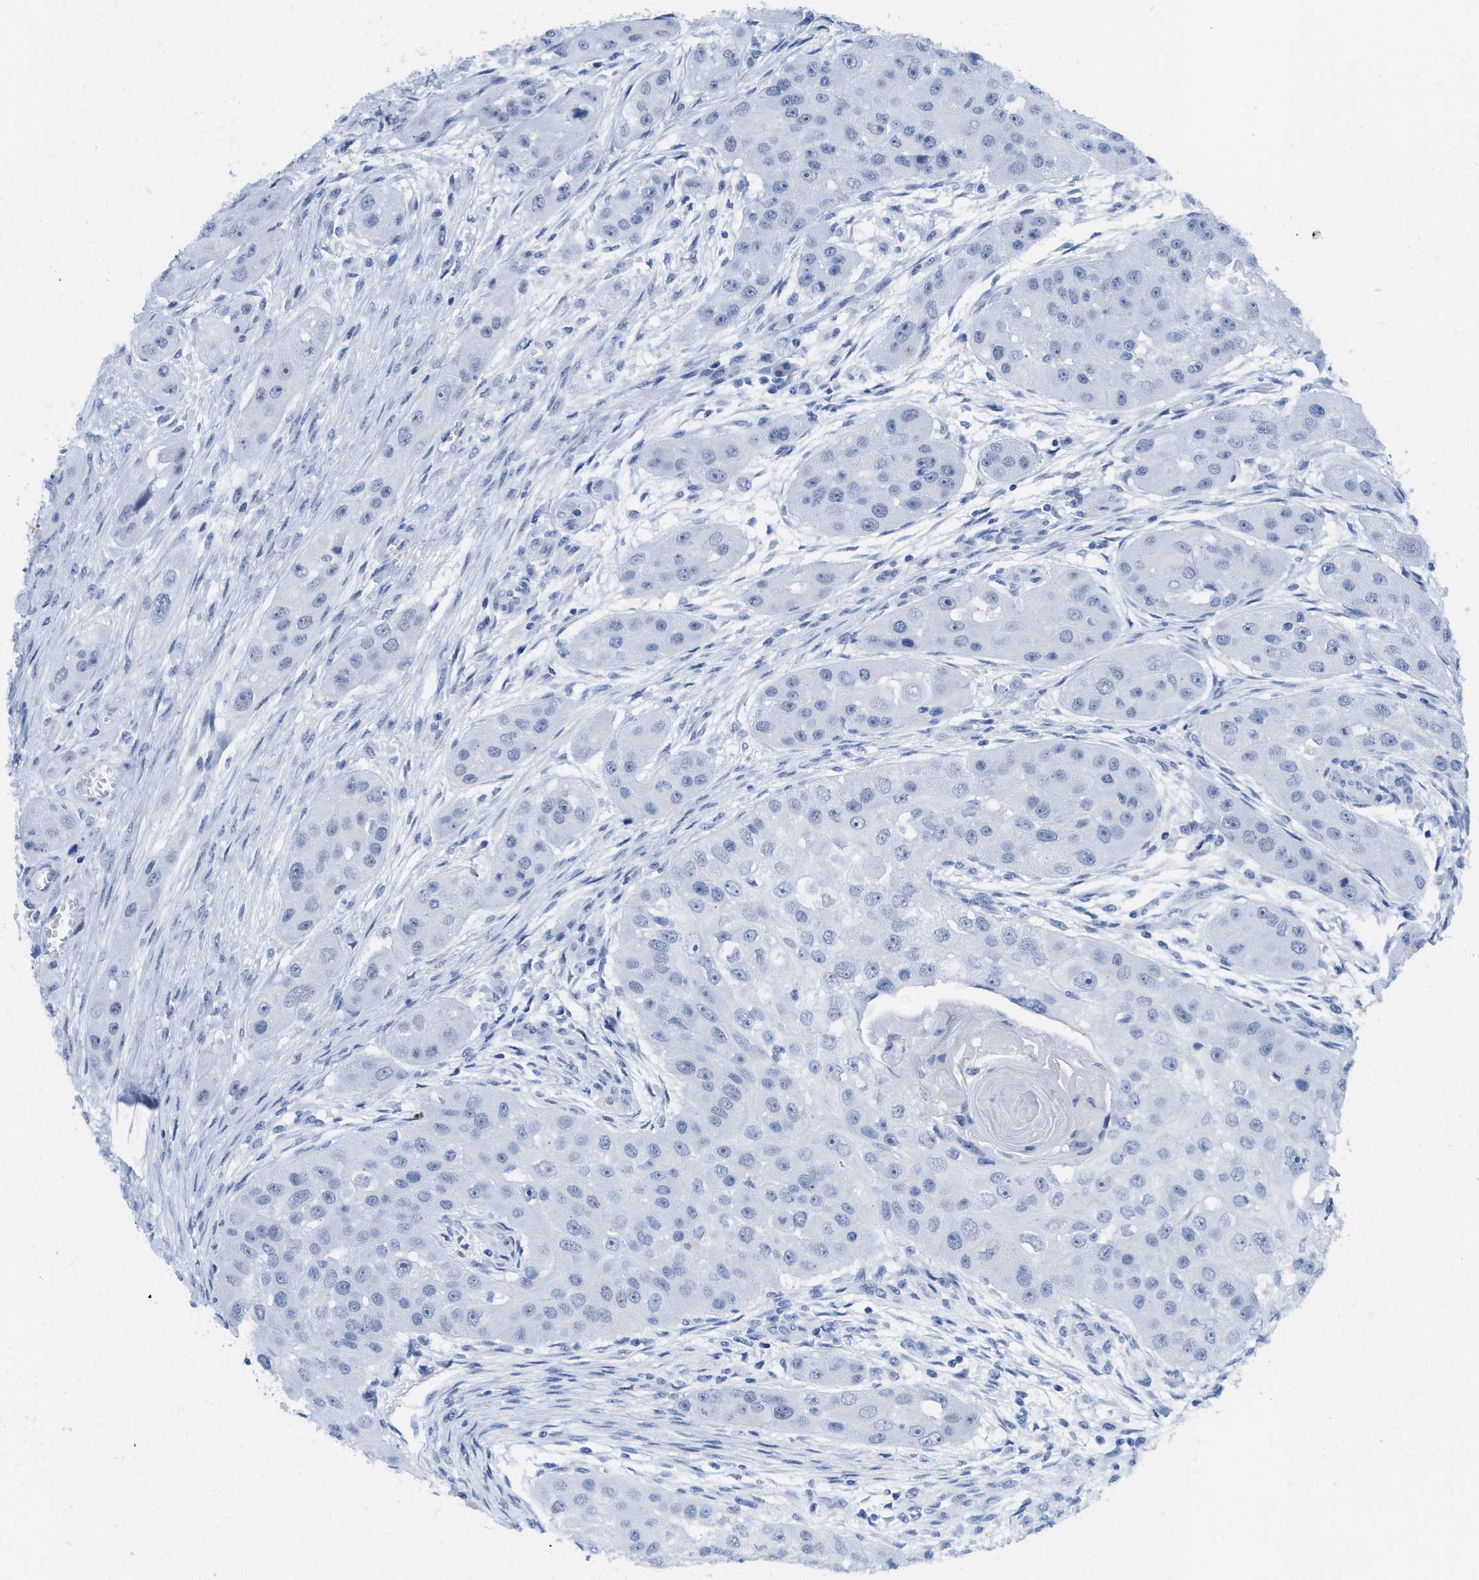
{"staining": {"intensity": "negative", "quantity": "none", "location": "none"}, "tissue": "head and neck cancer", "cell_type": "Tumor cells", "image_type": "cancer", "snomed": [{"axis": "morphology", "description": "Normal tissue, NOS"}, {"axis": "morphology", "description": "Squamous cell carcinoma, NOS"}, {"axis": "topography", "description": "Skeletal muscle"}, {"axis": "topography", "description": "Head-Neck"}], "caption": "This is a micrograph of immunohistochemistry (IHC) staining of head and neck cancer, which shows no staining in tumor cells.", "gene": "WDR4", "patient": {"sex": "male", "age": 51}}